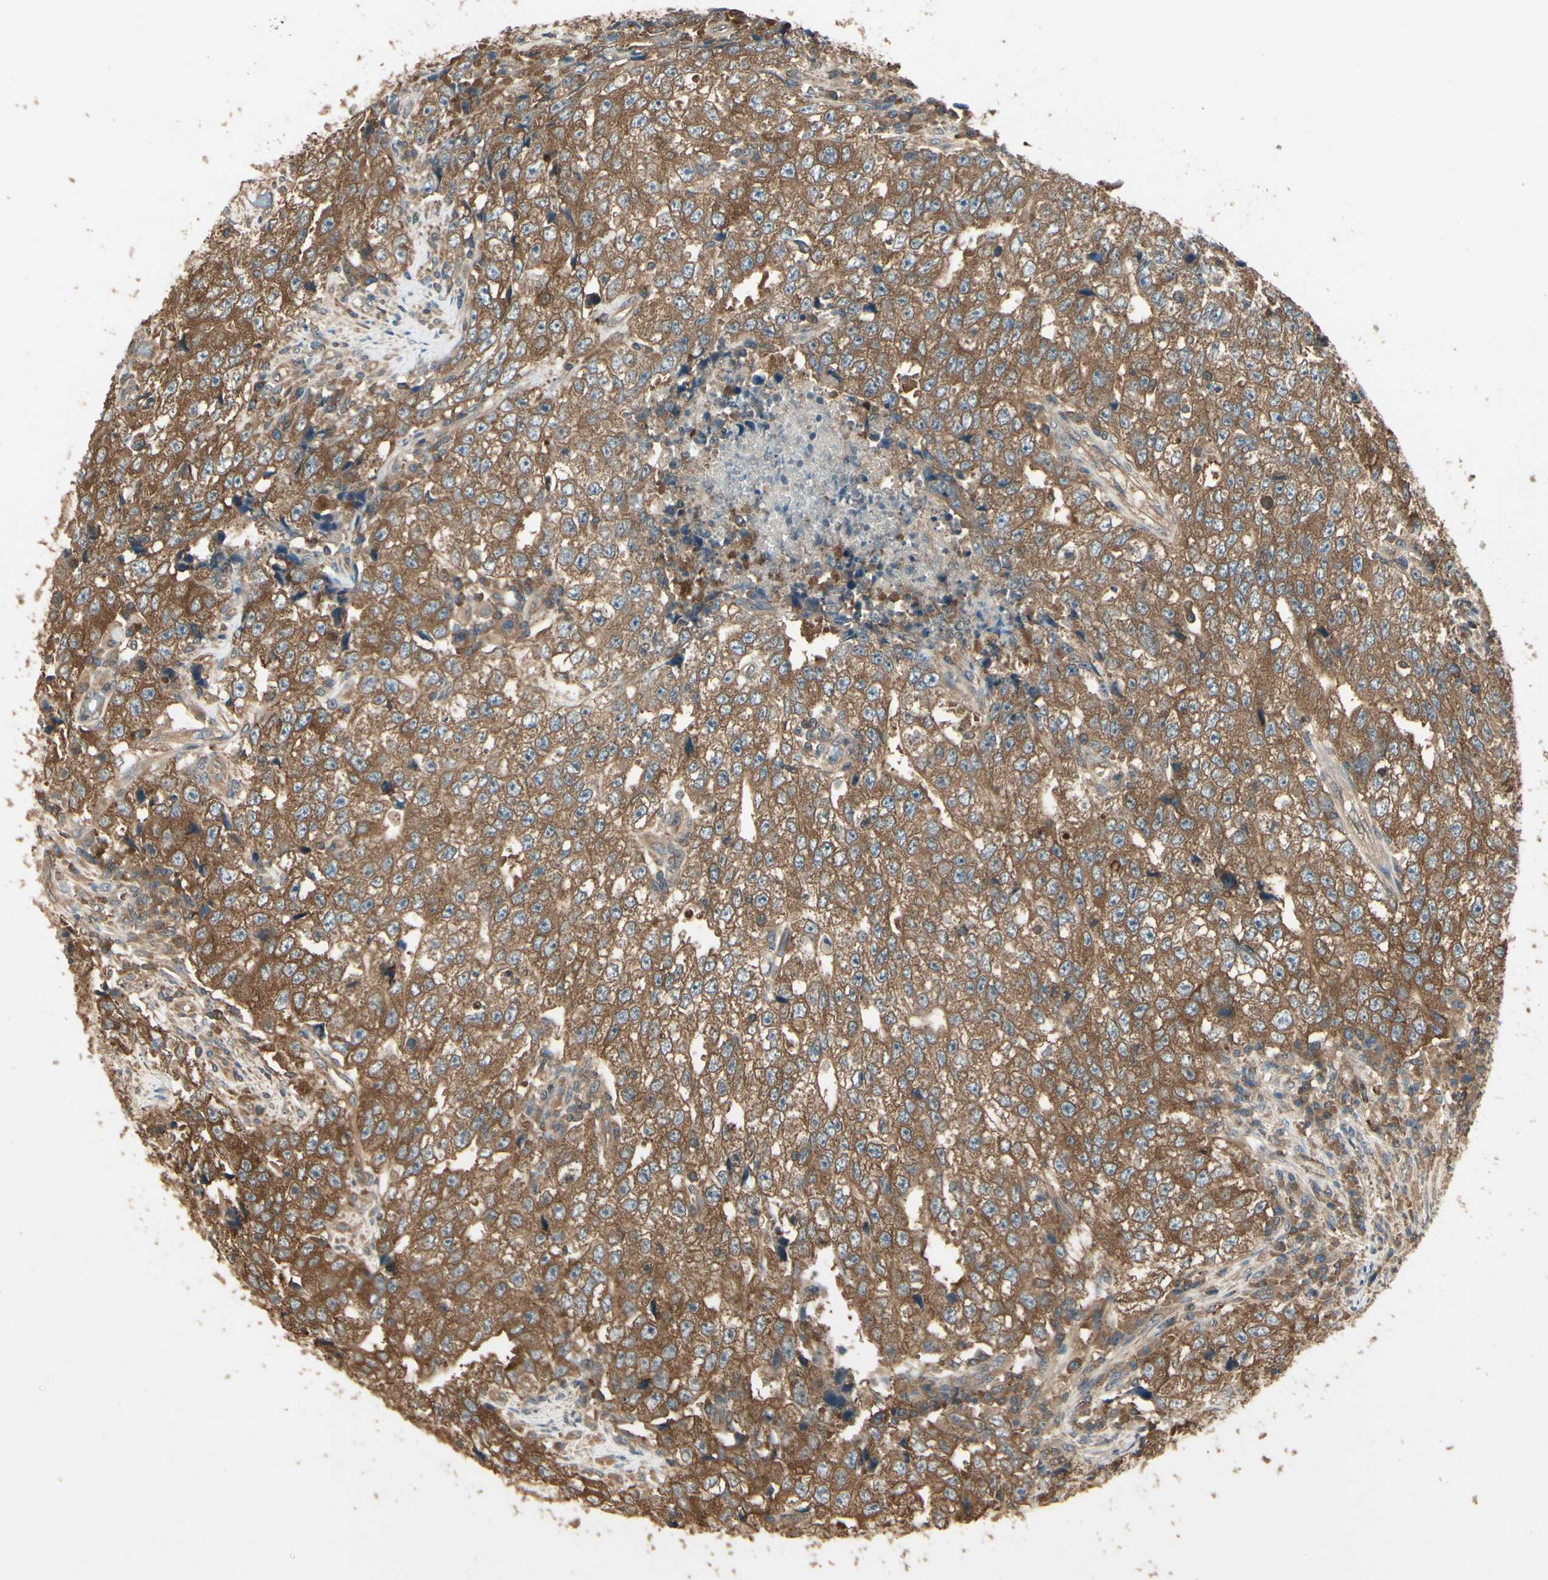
{"staining": {"intensity": "strong", "quantity": ">75%", "location": "cytoplasmic/membranous"}, "tissue": "testis cancer", "cell_type": "Tumor cells", "image_type": "cancer", "snomed": [{"axis": "morphology", "description": "Necrosis, NOS"}, {"axis": "morphology", "description": "Carcinoma, Embryonal, NOS"}, {"axis": "topography", "description": "Testis"}], "caption": "Immunohistochemistry (IHC) histopathology image of neoplastic tissue: testis embryonal carcinoma stained using immunohistochemistry (IHC) exhibits high levels of strong protein expression localized specifically in the cytoplasmic/membranous of tumor cells, appearing as a cytoplasmic/membranous brown color.", "gene": "CCT7", "patient": {"sex": "male", "age": 19}}